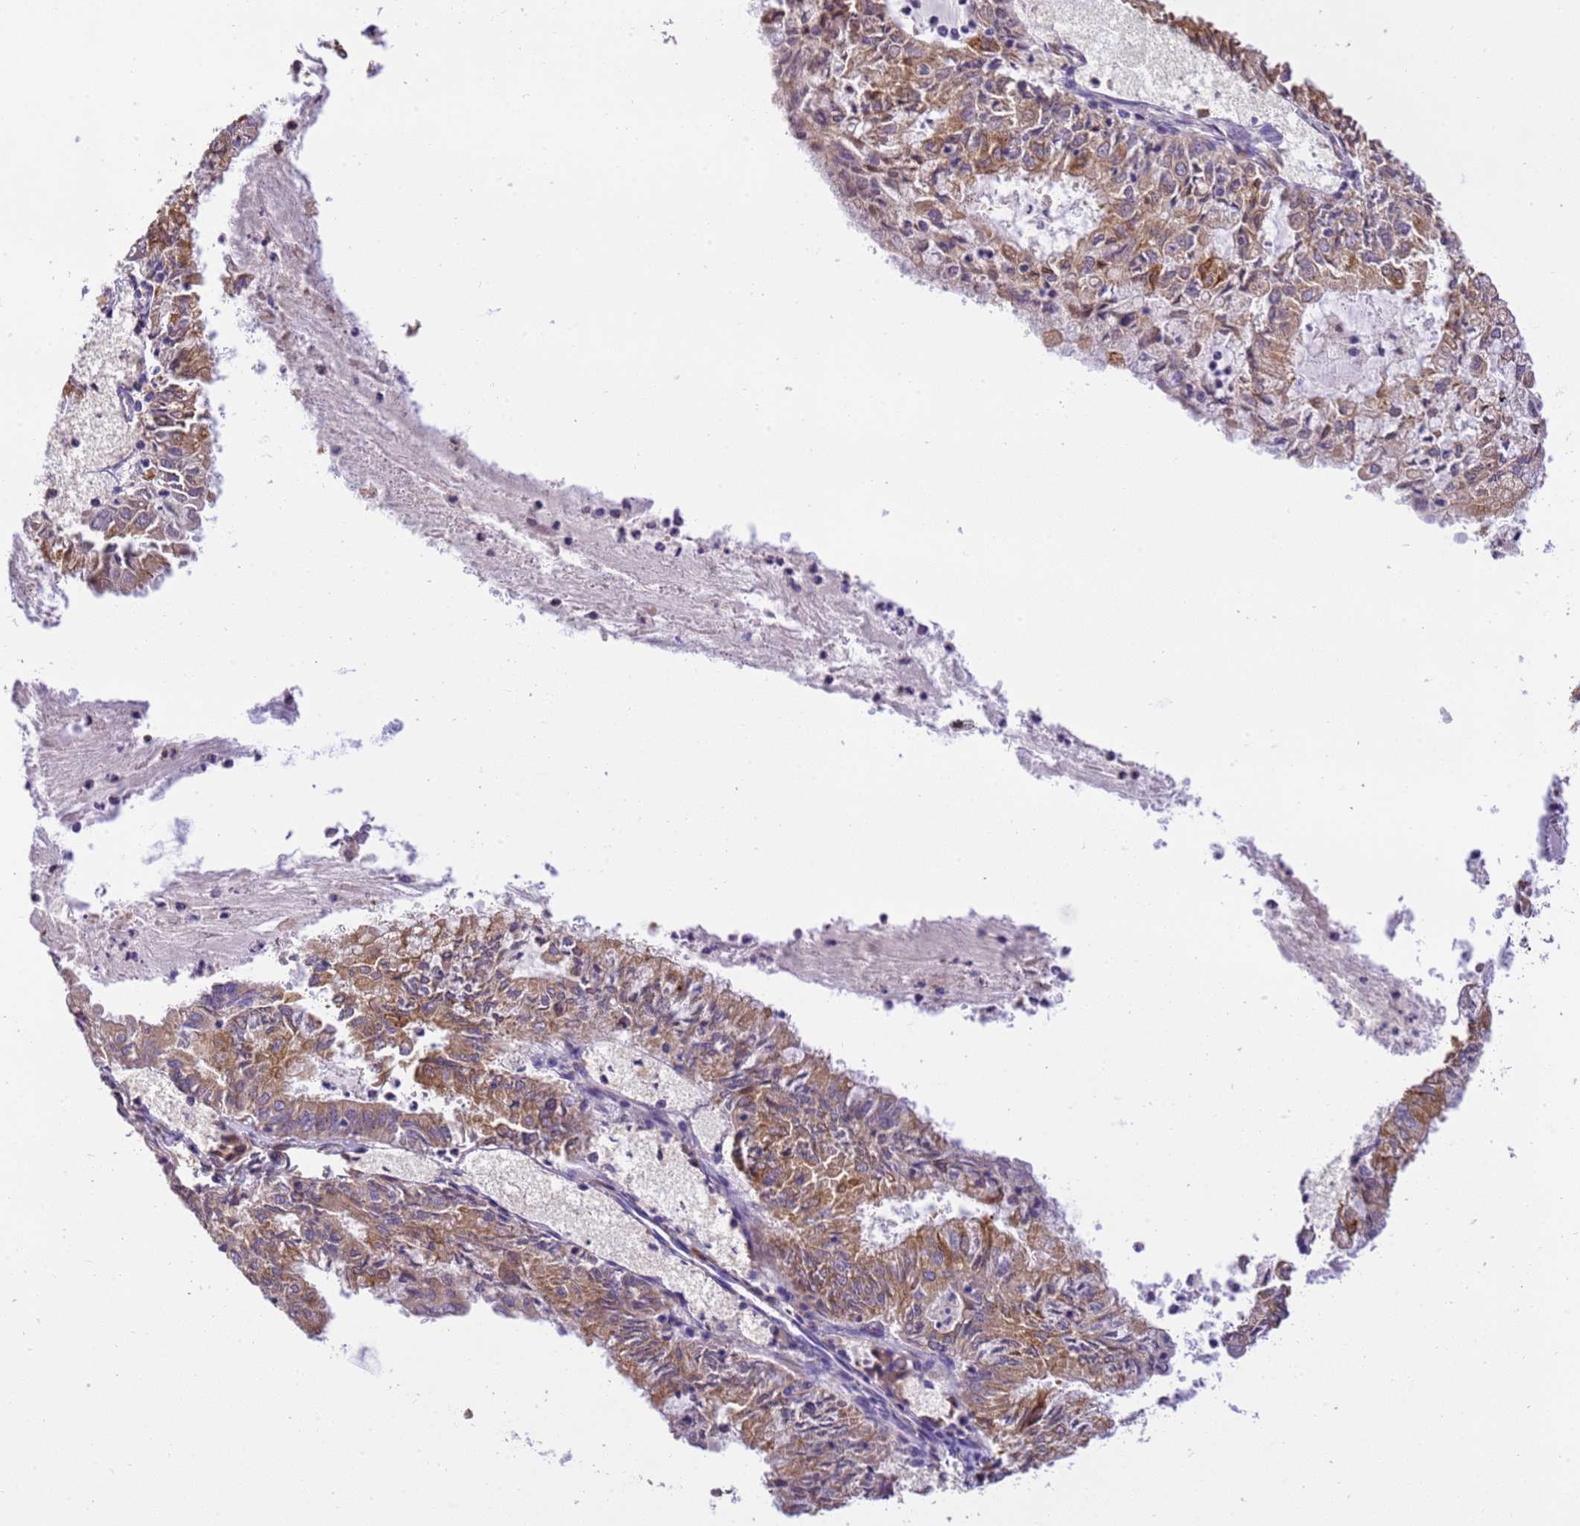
{"staining": {"intensity": "moderate", "quantity": ">75%", "location": "cytoplasmic/membranous"}, "tissue": "endometrial cancer", "cell_type": "Tumor cells", "image_type": "cancer", "snomed": [{"axis": "morphology", "description": "Adenocarcinoma, NOS"}, {"axis": "topography", "description": "Endometrium"}], "caption": "Protein analysis of endometrial adenocarcinoma tissue demonstrates moderate cytoplasmic/membranous staining in about >75% of tumor cells.", "gene": "RHBDD3", "patient": {"sex": "female", "age": 57}}